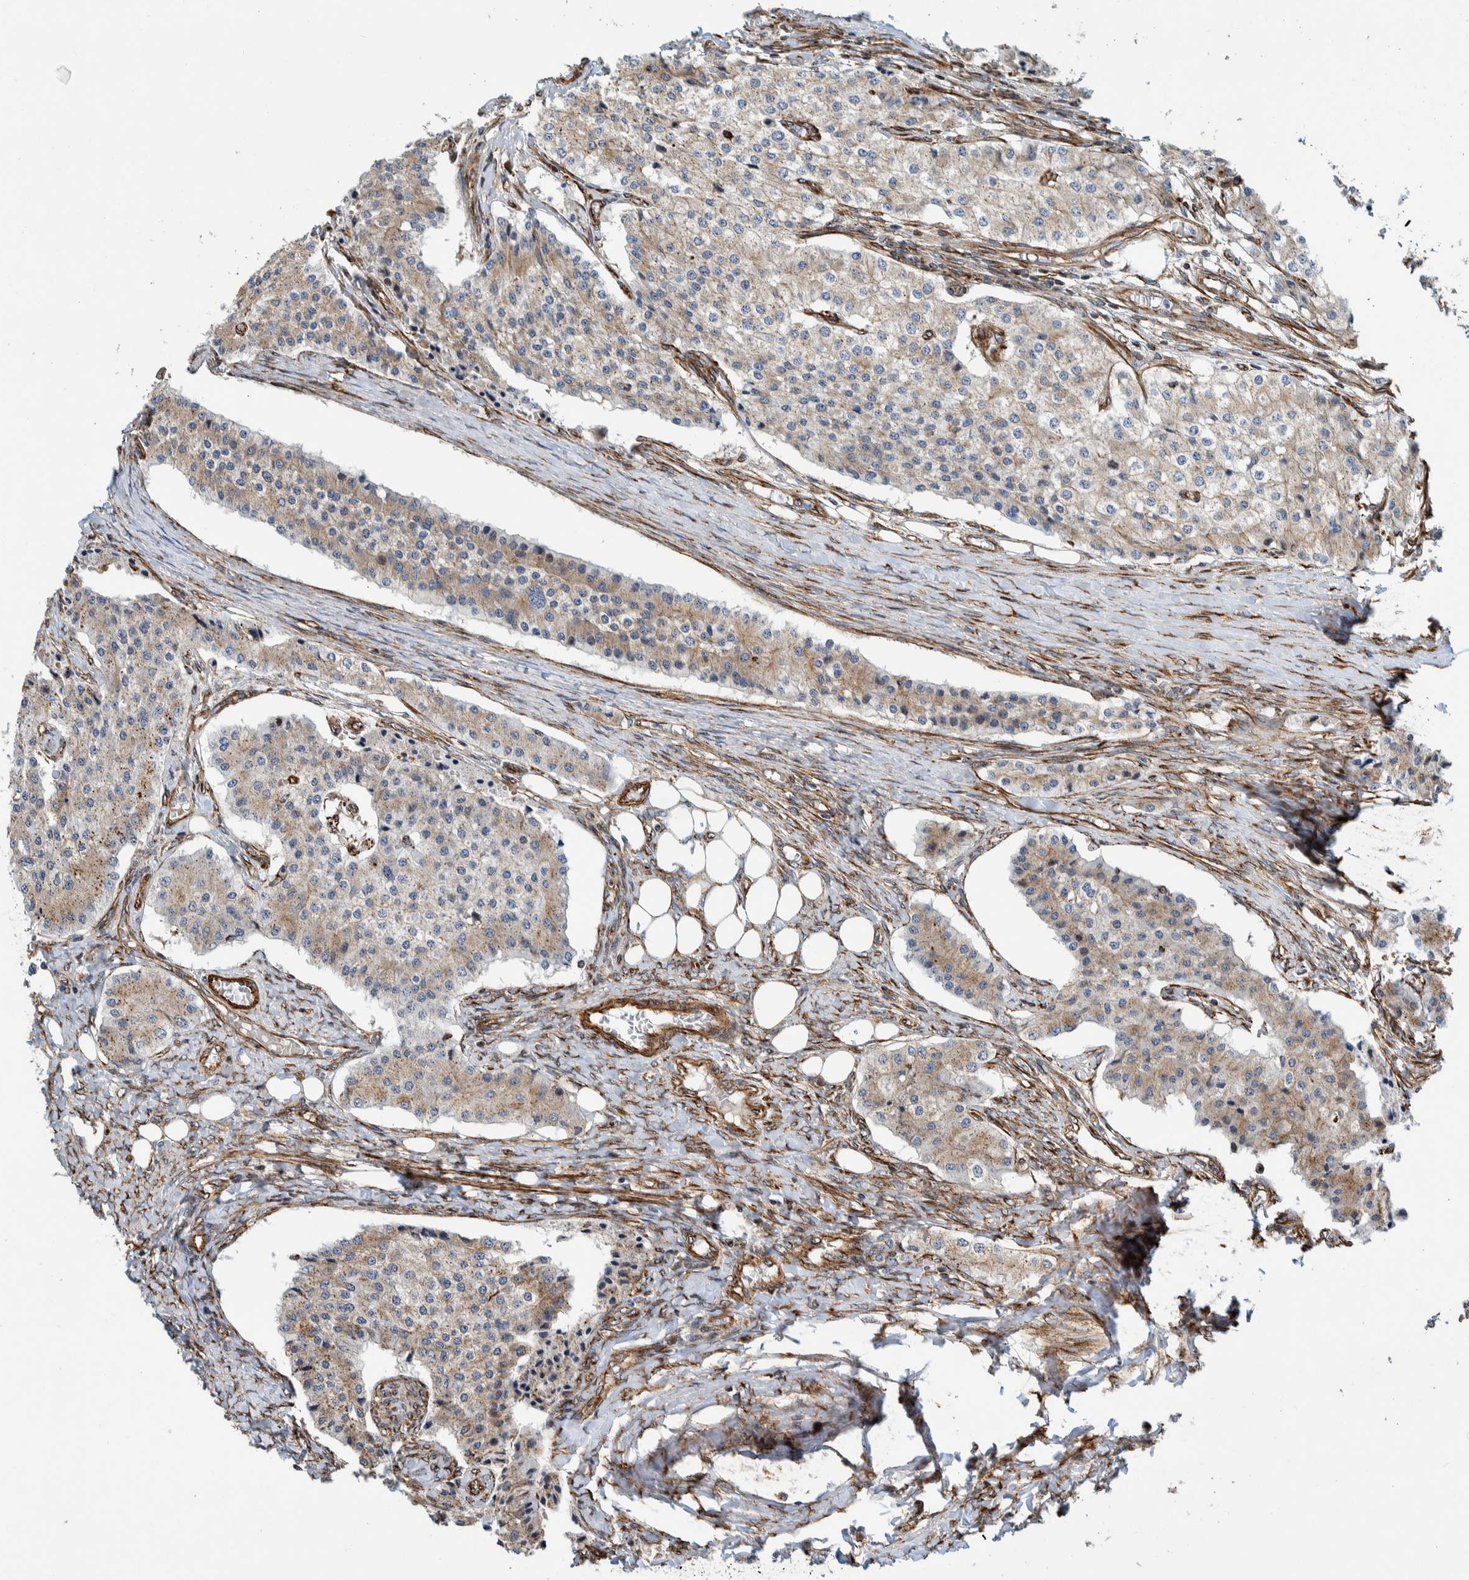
{"staining": {"intensity": "weak", "quantity": ">75%", "location": "cytoplasmic/membranous"}, "tissue": "carcinoid", "cell_type": "Tumor cells", "image_type": "cancer", "snomed": [{"axis": "morphology", "description": "Carcinoid, malignant, NOS"}, {"axis": "topography", "description": "Colon"}], "caption": "Weak cytoplasmic/membranous protein expression is present in about >75% of tumor cells in carcinoid.", "gene": "CCDC57", "patient": {"sex": "female", "age": 52}}